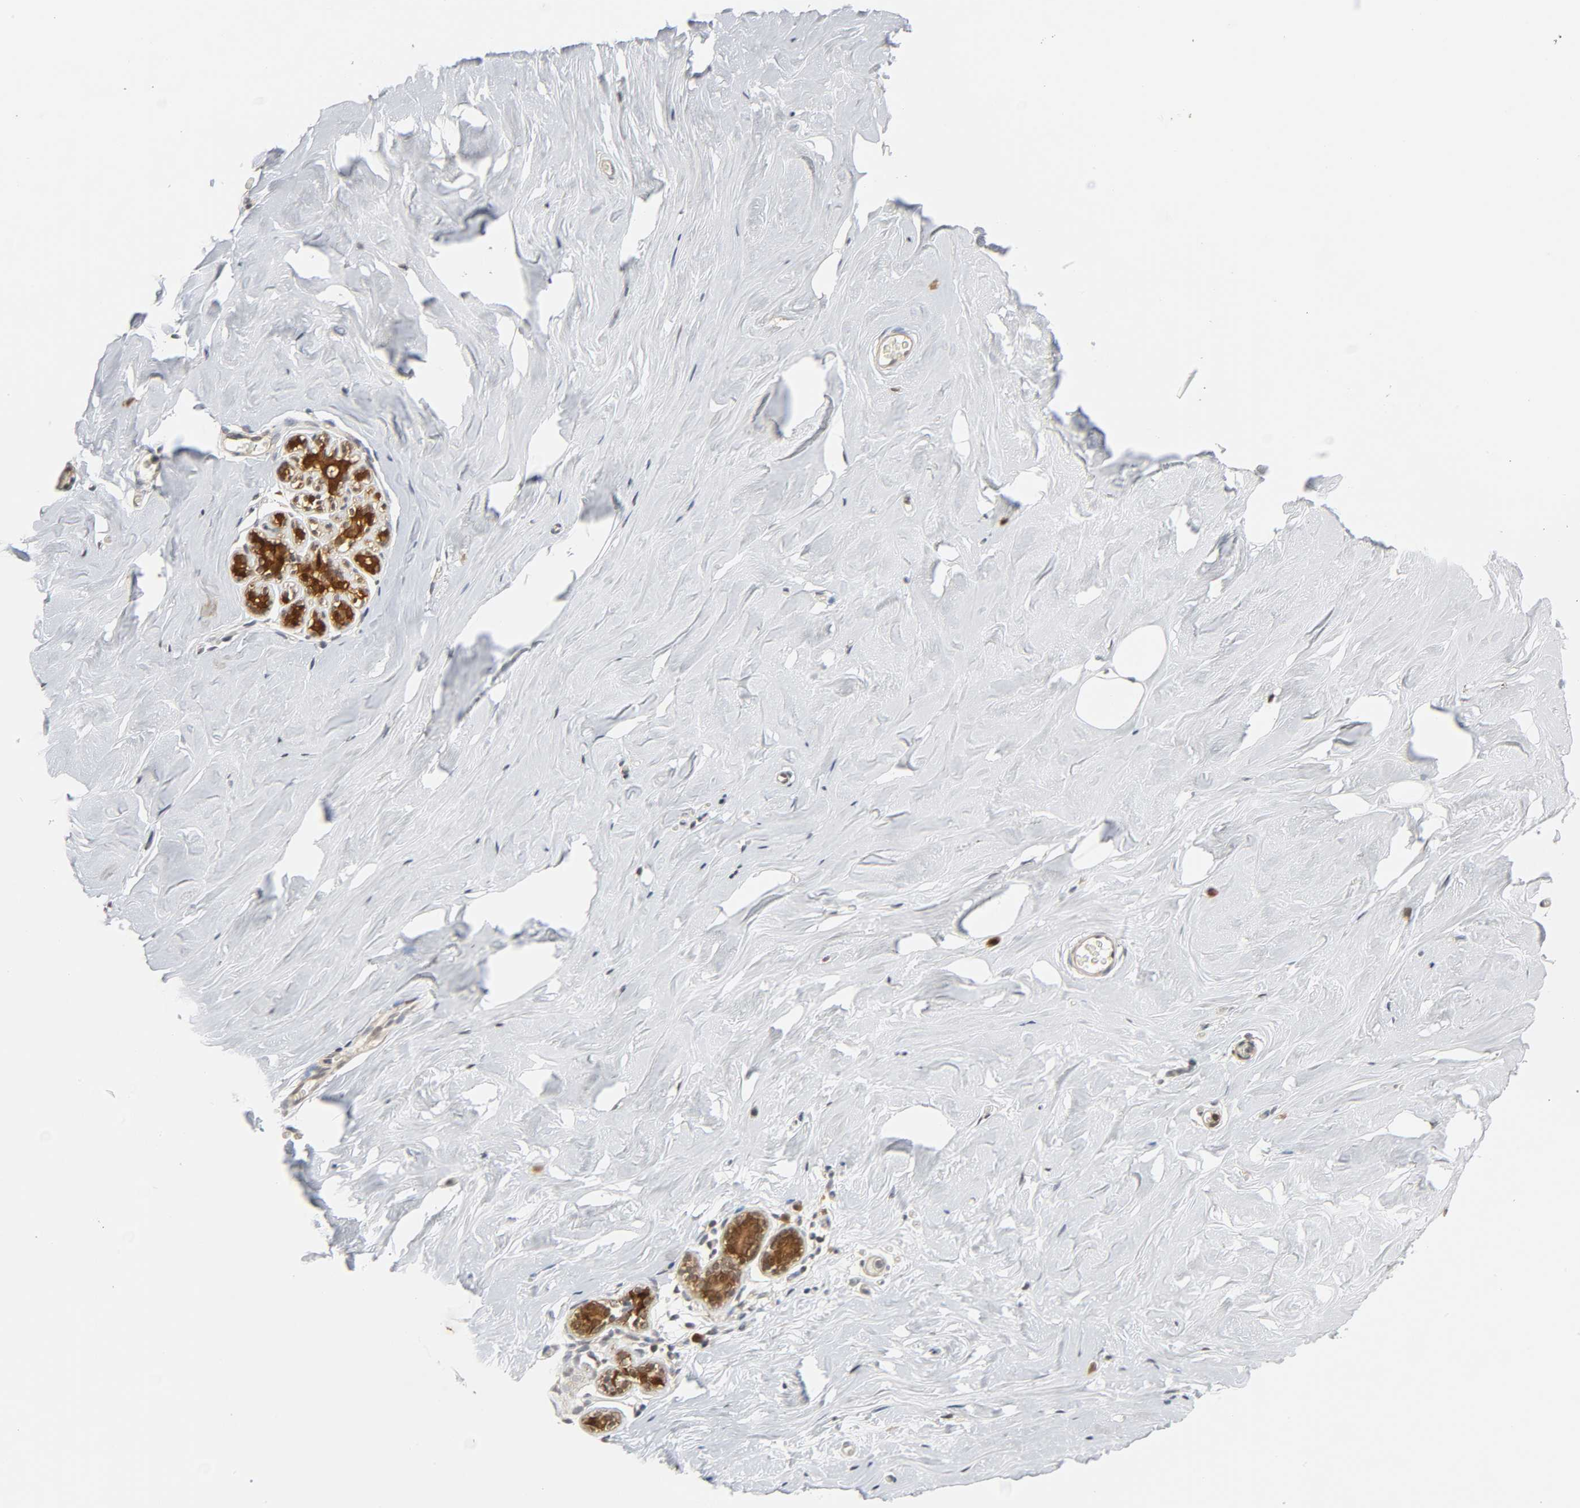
{"staining": {"intensity": "negative", "quantity": "none", "location": "none"}, "tissue": "breast", "cell_type": "Adipocytes", "image_type": "normal", "snomed": [{"axis": "morphology", "description": "Normal tissue, NOS"}, {"axis": "topography", "description": "Breast"}], "caption": "Immunohistochemistry photomicrograph of normal breast: human breast stained with DAB (3,3'-diaminobenzidine) reveals no significant protein positivity in adipocytes.", "gene": "MIF", "patient": {"sex": "female", "age": 75}}